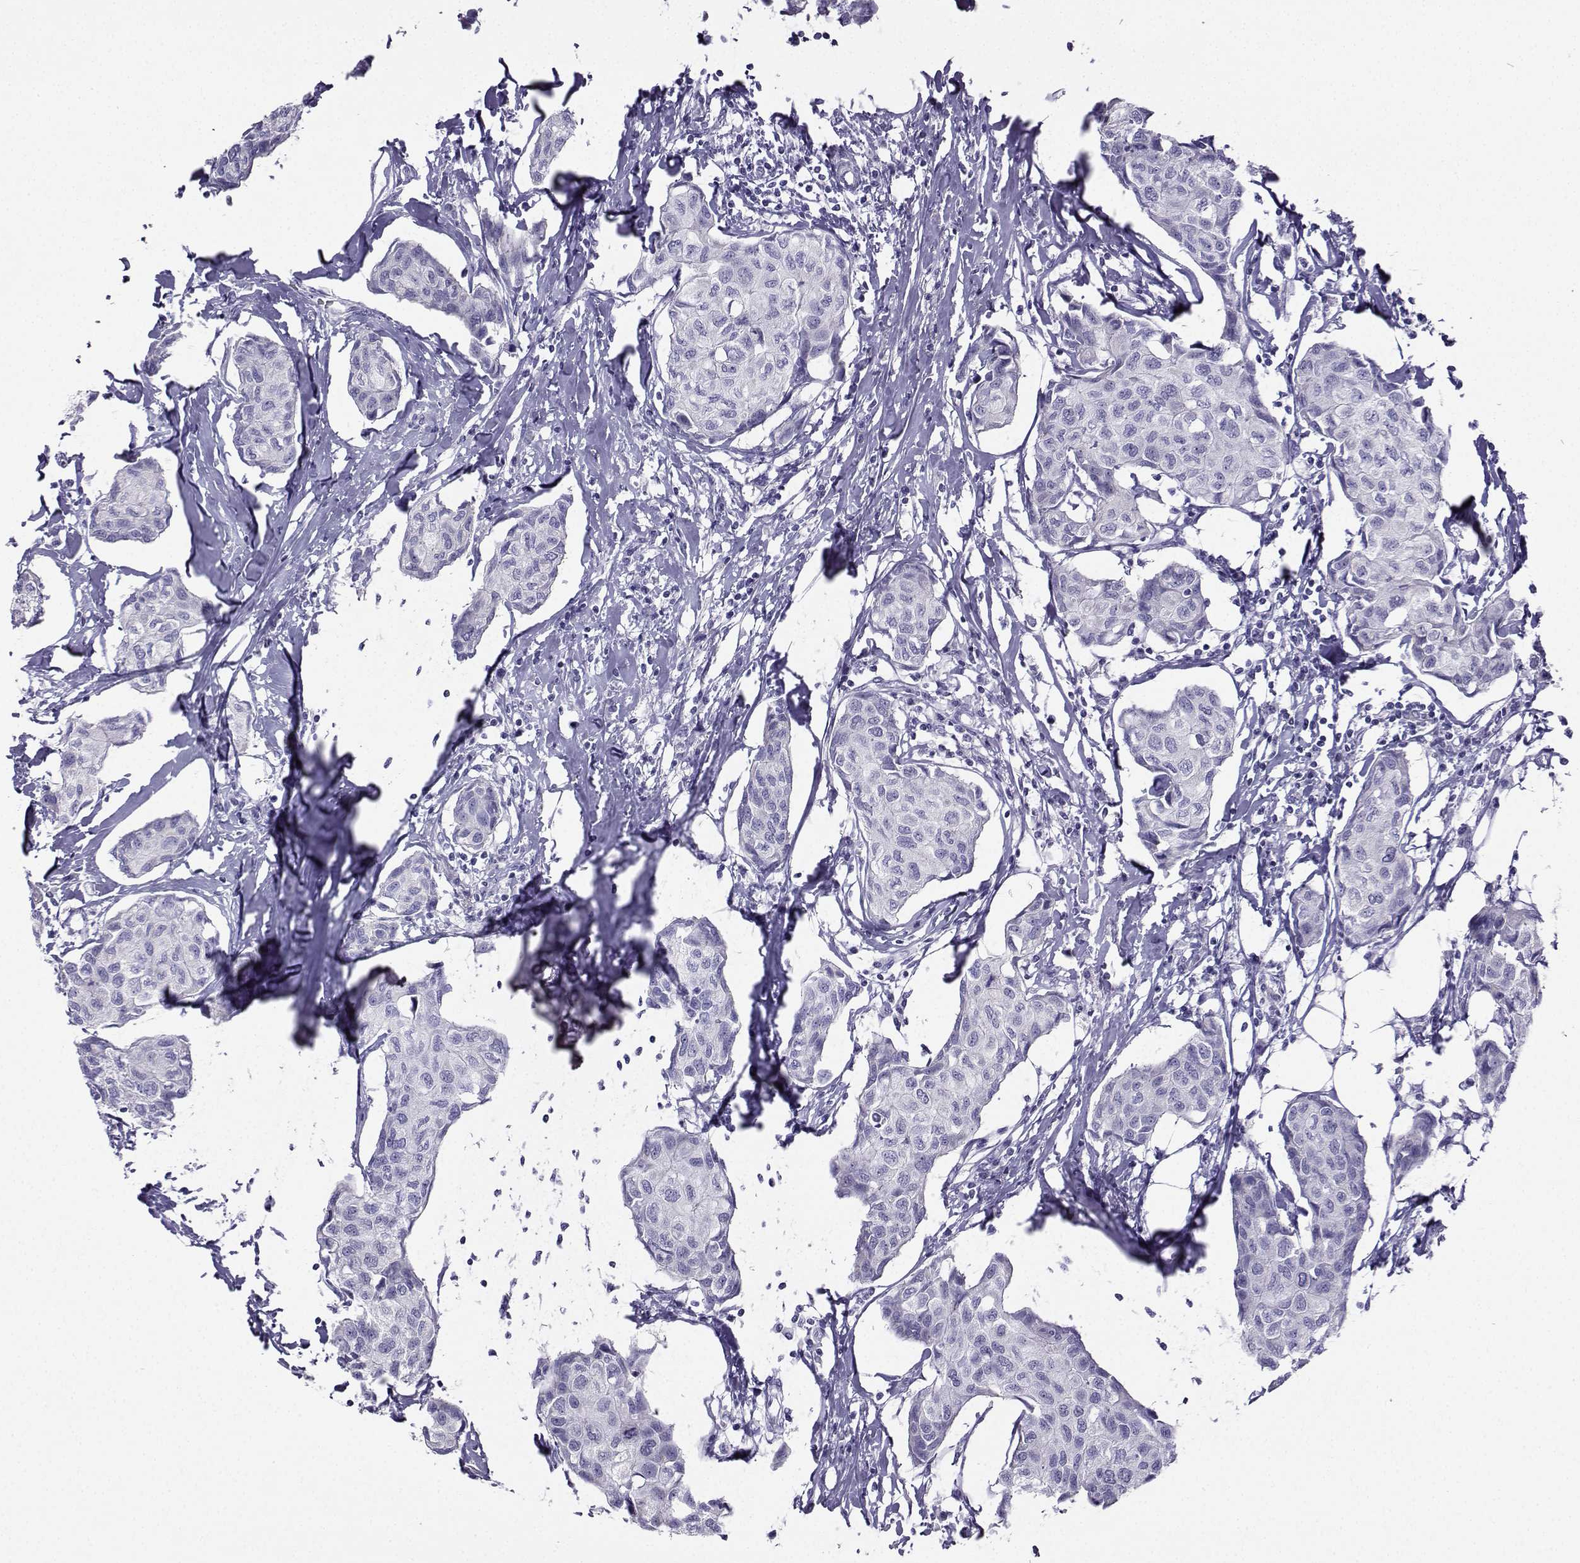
{"staining": {"intensity": "negative", "quantity": "none", "location": "none"}, "tissue": "breast cancer", "cell_type": "Tumor cells", "image_type": "cancer", "snomed": [{"axis": "morphology", "description": "Duct carcinoma"}, {"axis": "topography", "description": "Breast"}], "caption": "DAB immunohistochemical staining of human breast cancer exhibits no significant expression in tumor cells. The staining is performed using DAB brown chromogen with nuclei counter-stained in using hematoxylin.", "gene": "FBXO24", "patient": {"sex": "female", "age": 80}}